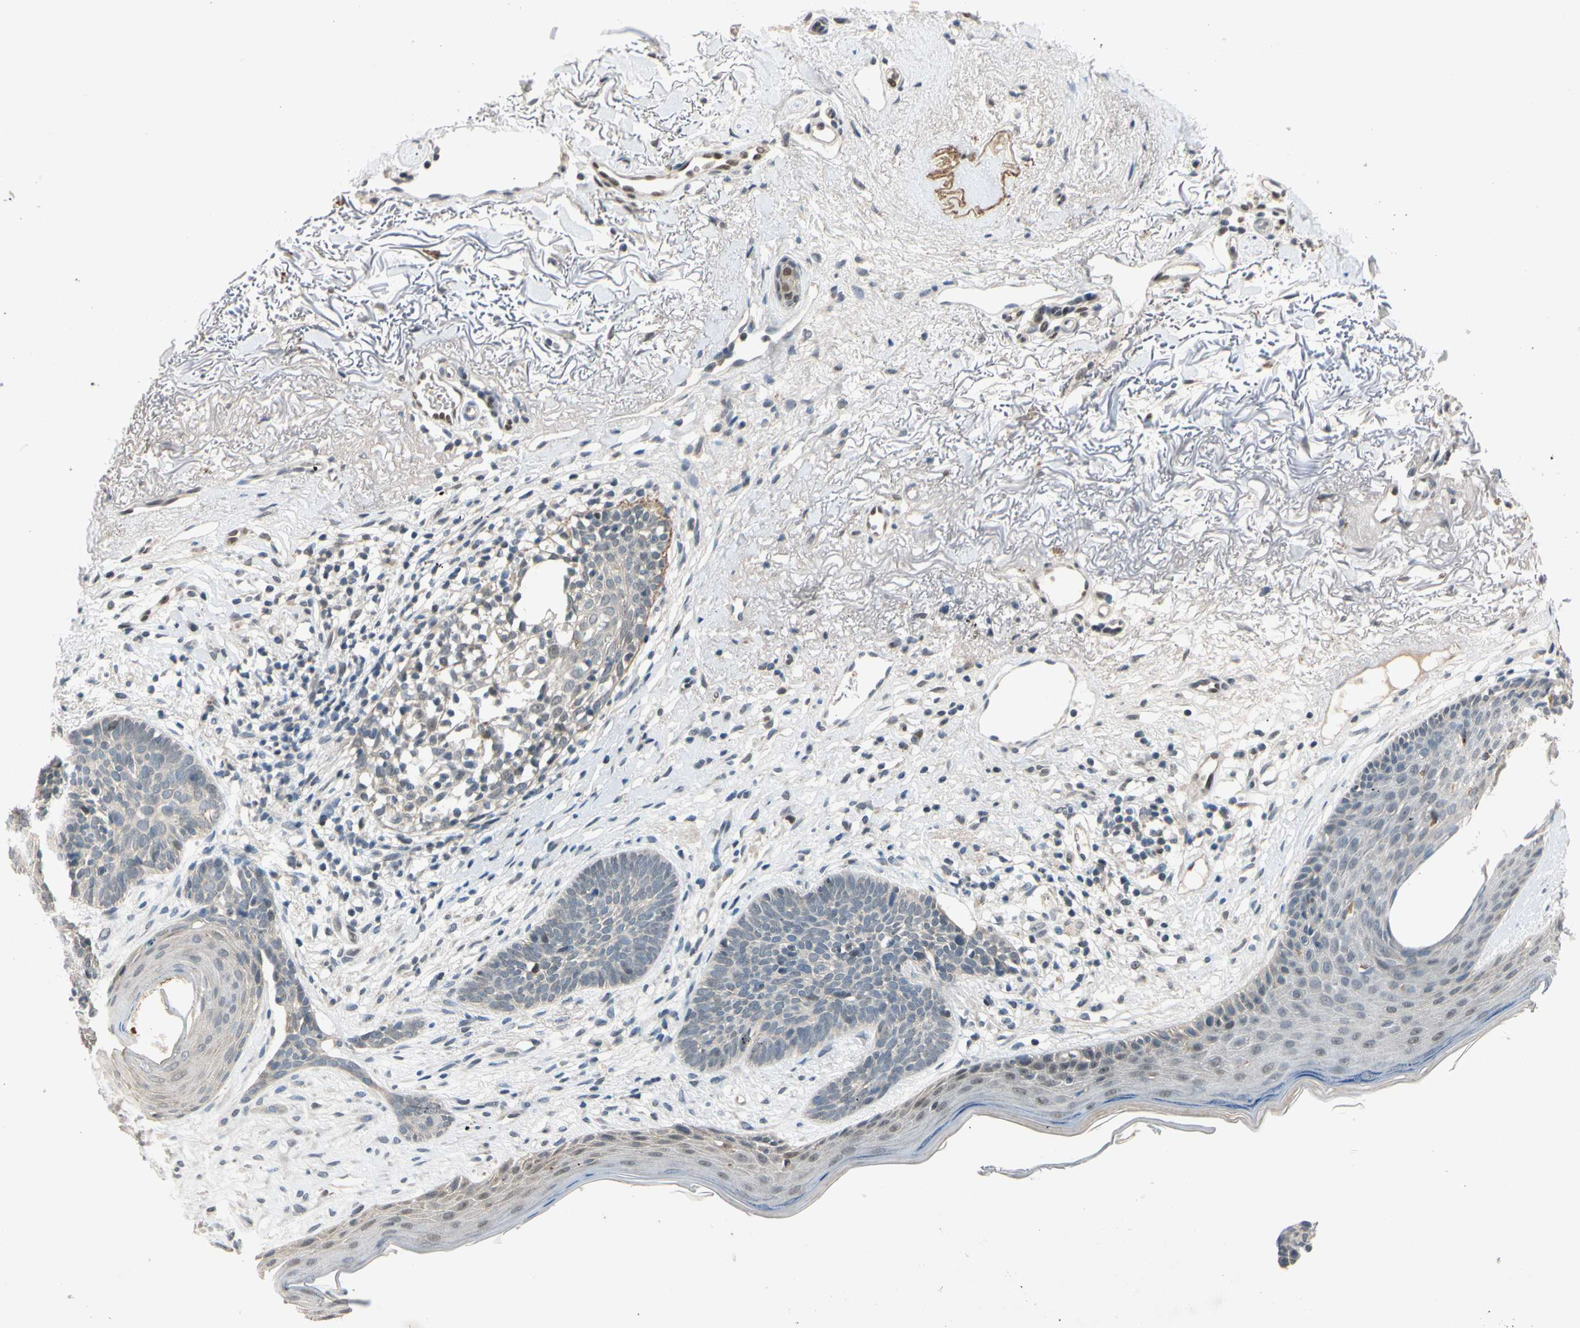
{"staining": {"intensity": "negative", "quantity": "none", "location": "none"}, "tissue": "skin cancer", "cell_type": "Tumor cells", "image_type": "cancer", "snomed": [{"axis": "morphology", "description": "Normal tissue, NOS"}, {"axis": "morphology", "description": "Basal cell carcinoma"}, {"axis": "topography", "description": "Skin"}], "caption": "DAB immunohistochemical staining of skin cancer (basal cell carcinoma) displays no significant expression in tumor cells. (IHC, brightfield microscopy, high magnification).", "gene": "RIOX2", "patient": {"sex": "female", "age": 70}}